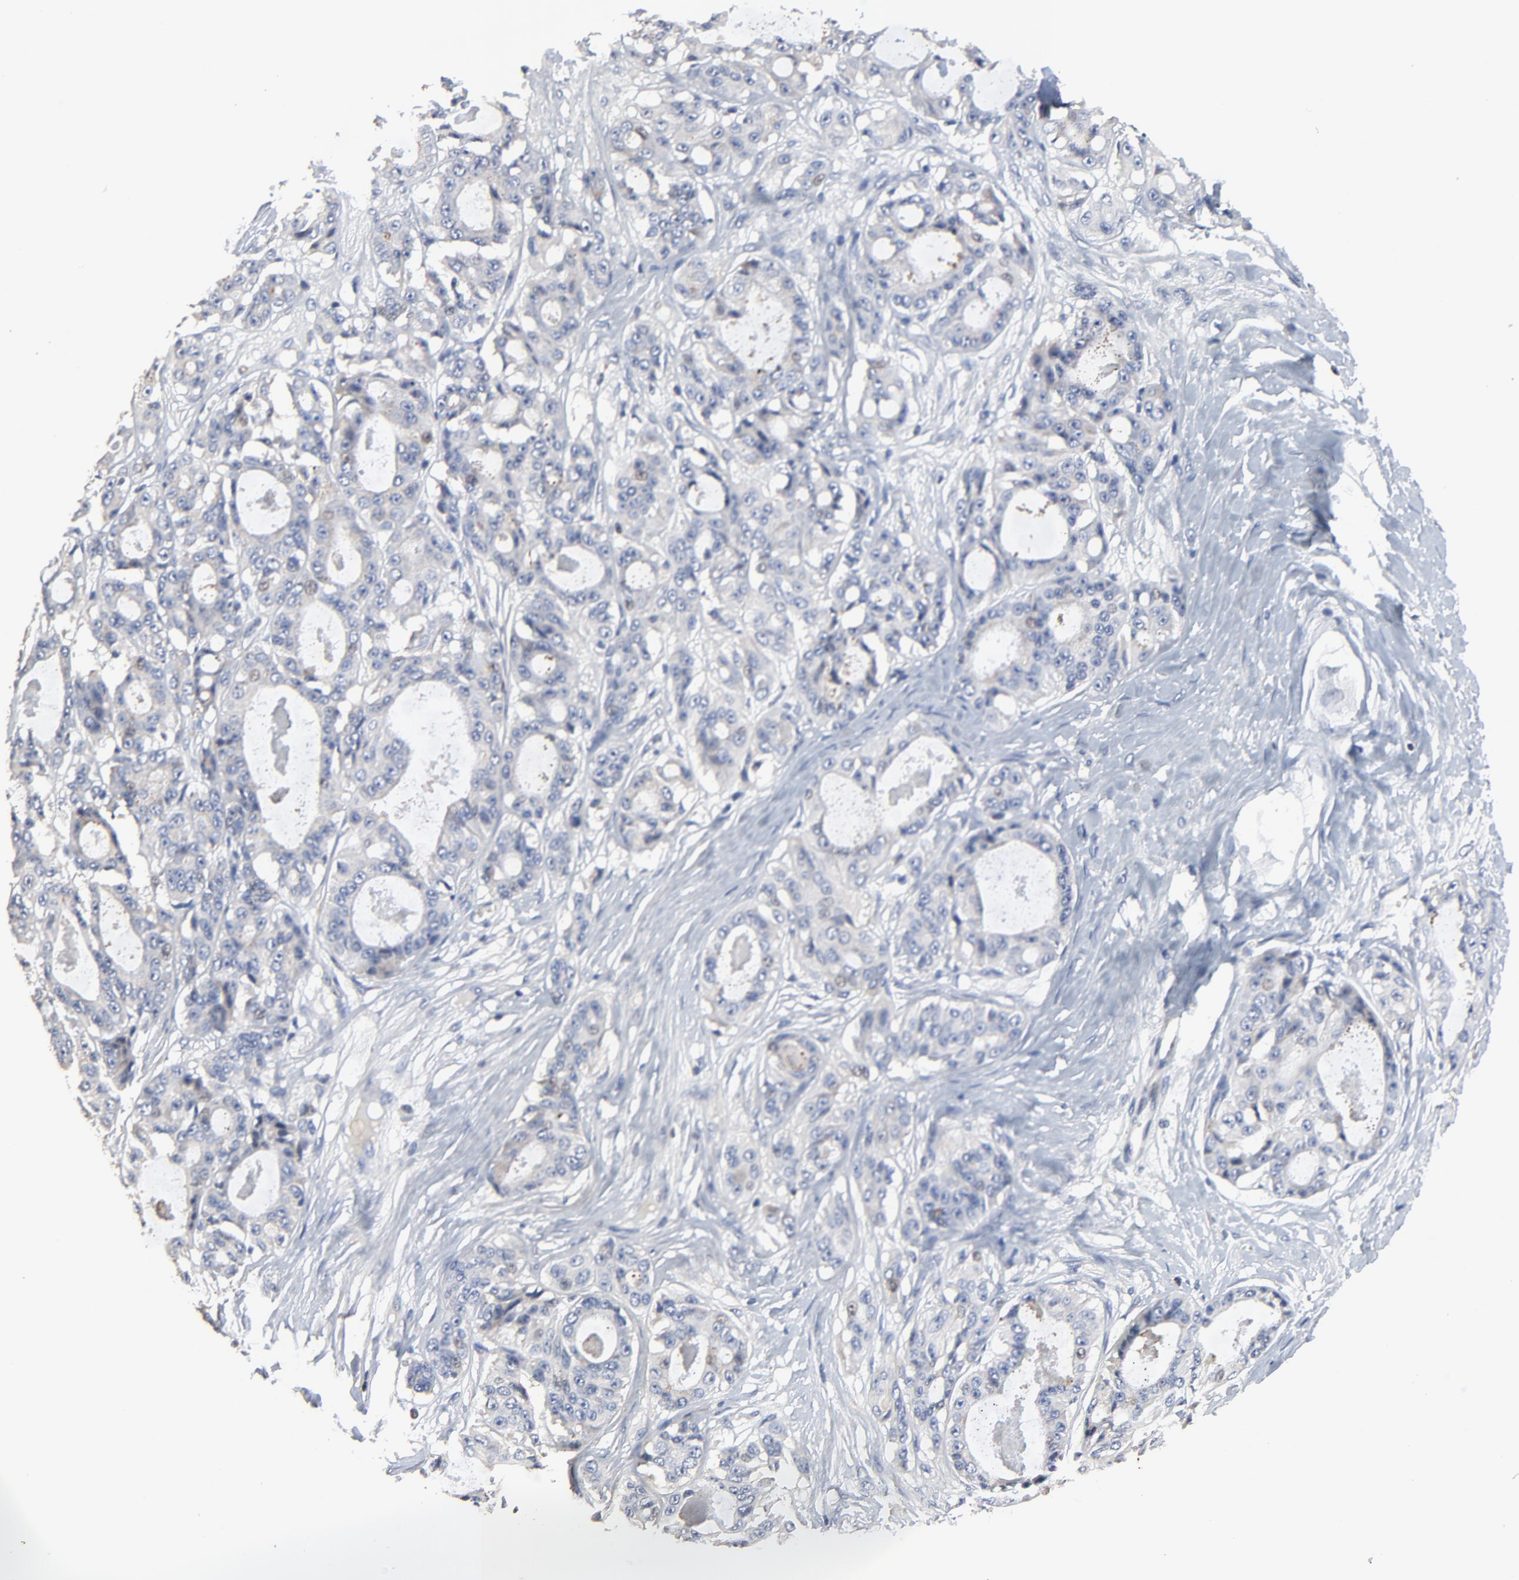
{"staining": {"intensity": "weak", "quantity": "<25%", "location": "cytoplasmic/membranous"}, "tissue": "ovarian cancer", "cell_type": "Tumor cells", "image_type": "cancer", "snomed": [{"axis": "morphology", "description": "Carcinoma, endometroid"}, {"axis": "topography", "description": "Ovary"}], "caption": "A histopathology image of human ovarian endometroid carcinoma is negative for staining in tumor cells.", "gene": "SKAP1", "patient": {"sex": "female", "age": 61}}